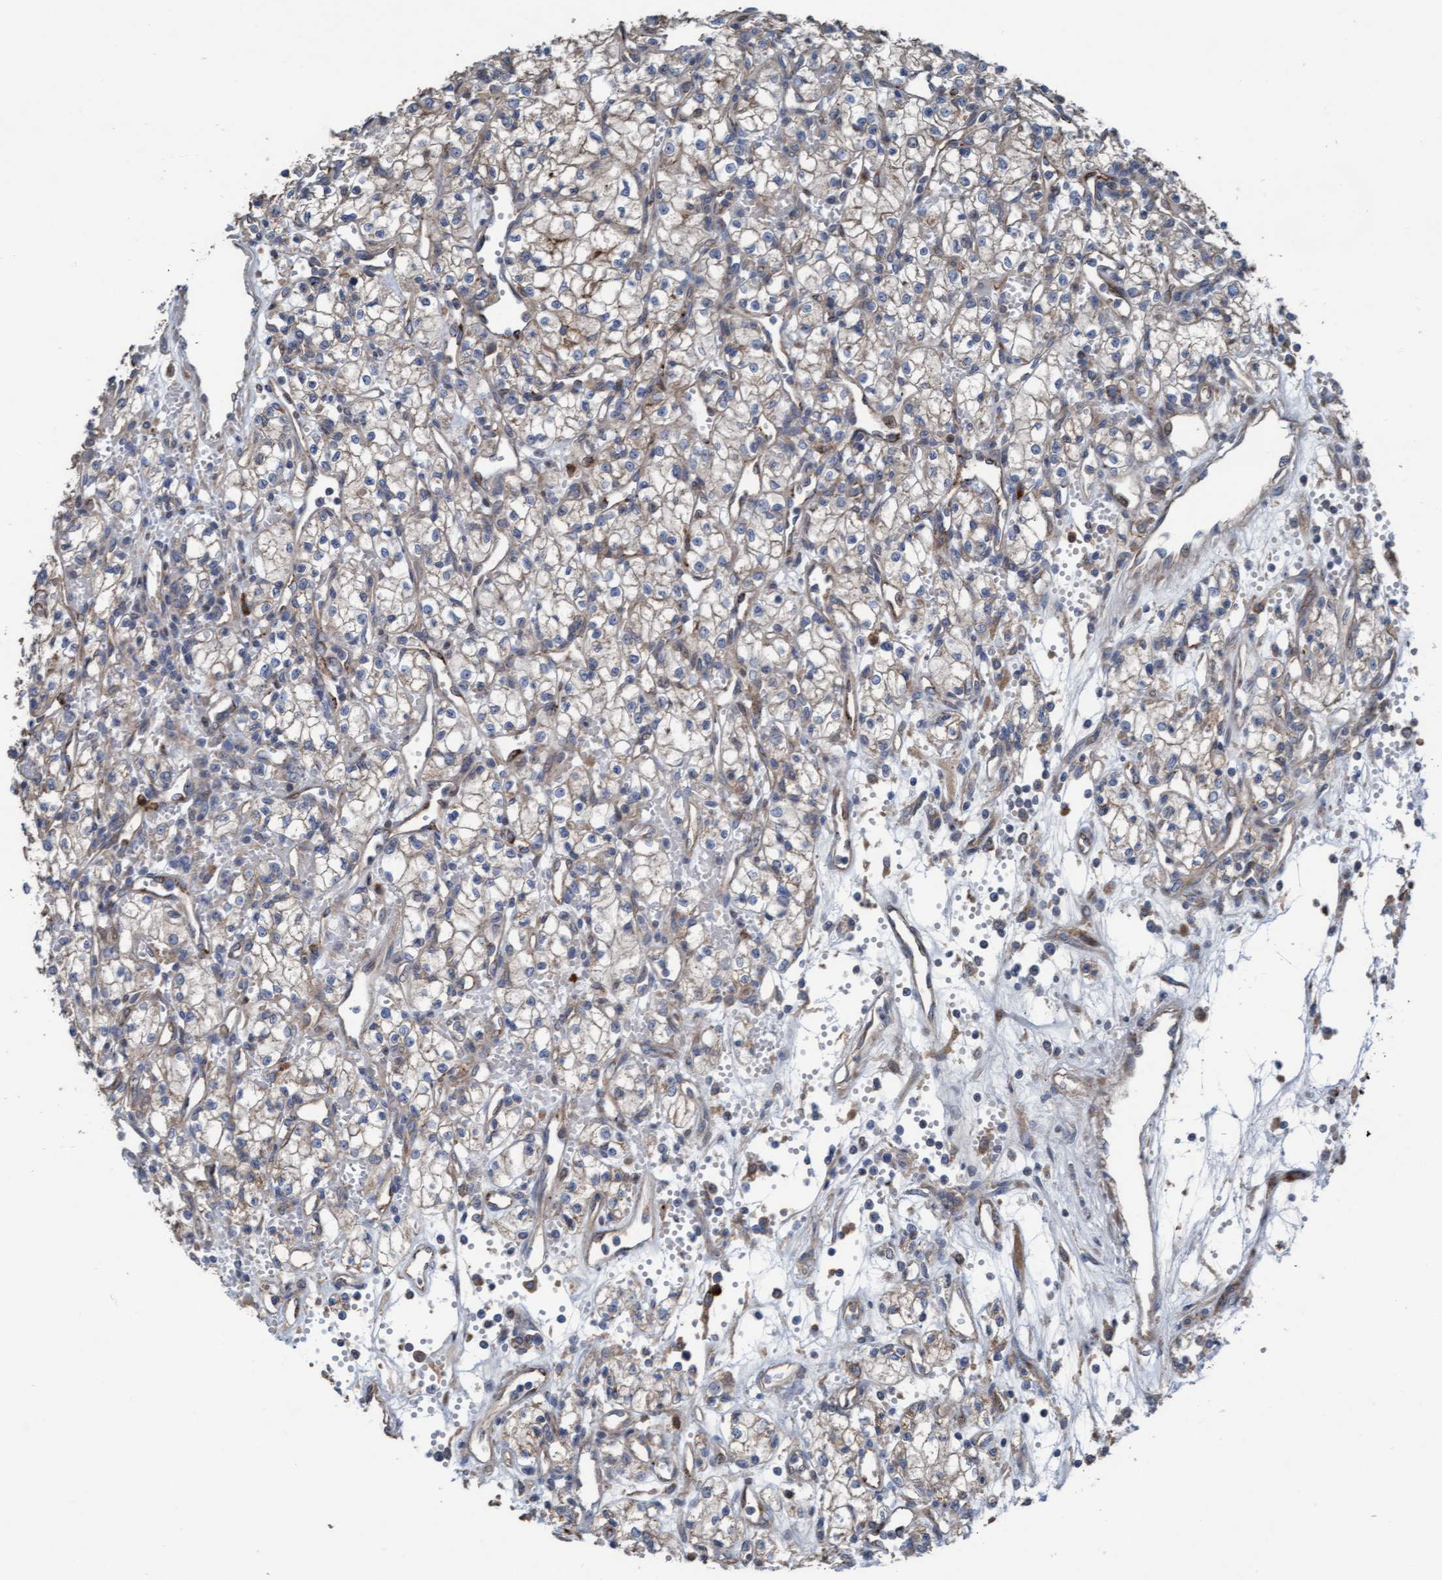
{"staining": {"intensity": "negative", "quantity": "none", "location": "none"}, "tissue": "renal cancer", "cell_type": "Tumor cells", "image_type": "cancer", "snomed": [{"axis": "morphology", "description": "Adenocarcinoma, NOS"}, {"axis": "topography", "description": "Kidney"}], "caption": "Image shows no protein staining in tumor cells of renal adenocarcinoma tissue.", "gene": "KLHL26", "patient": {"sex": "male", "age": 59}}